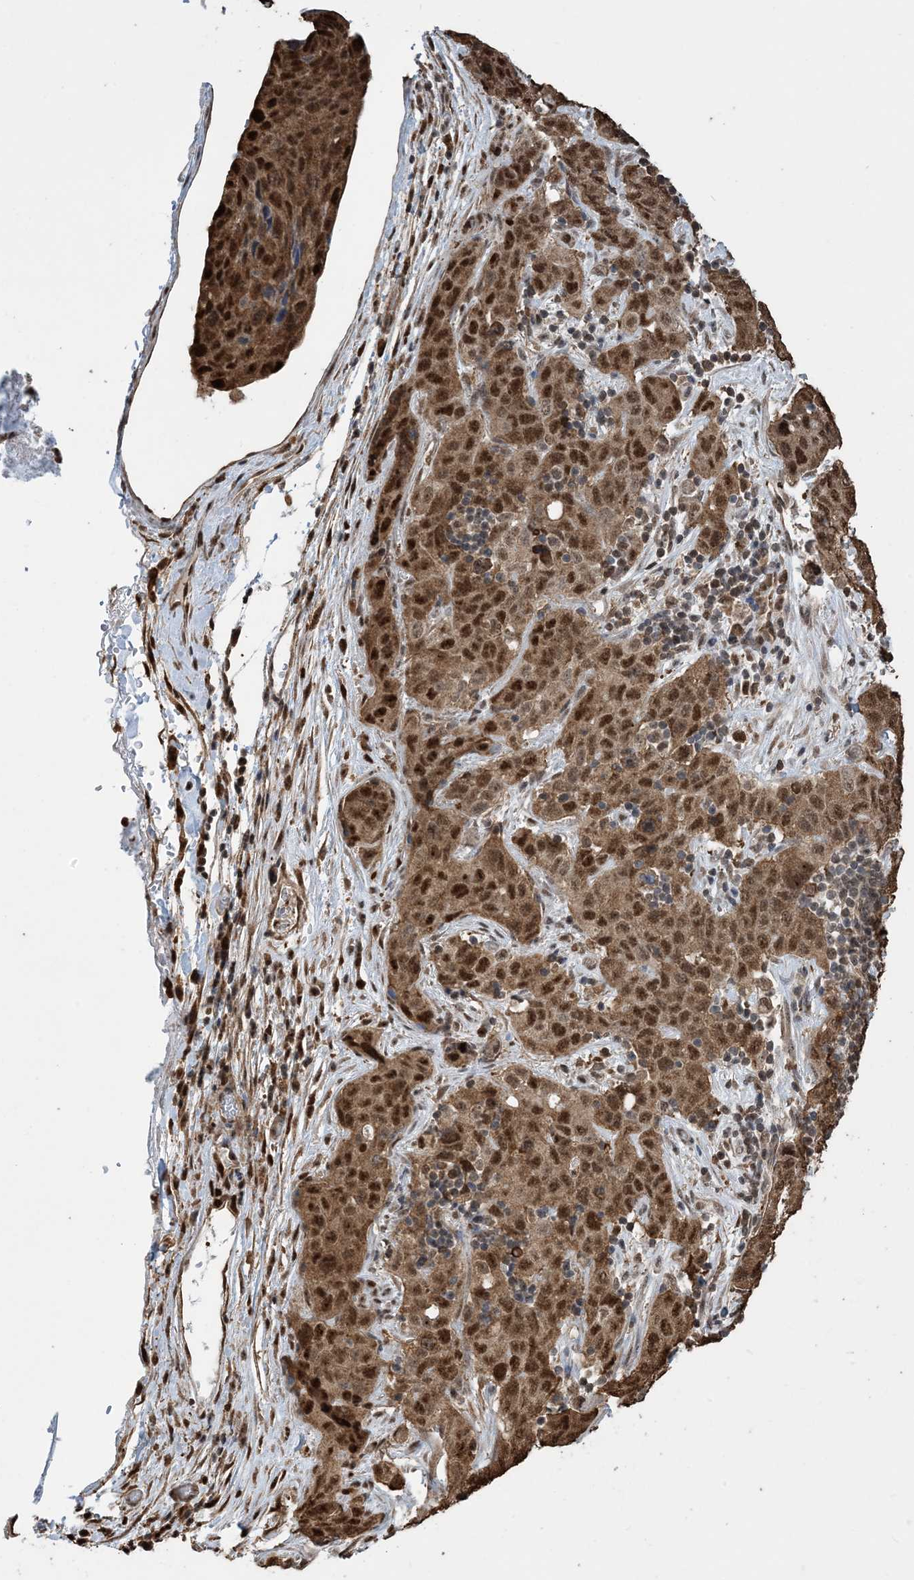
{"staining": {"intensity": "strong", "quantity": ">75%", "location": "cytoplasmic/membranous,nuclear"}, "tissue": "stomach cancer", "cell_type": "Tumor cells", "image_type": "cancer", "snomed": [{"axis": "morphology", "description": "Normal tissue, NOS"}, {"axis": "morphology", "description": "Adenocarcinoma, NOS"}, {"axis": "topography", "description": "Lymph node"}, {"axis": "topography", "description": "Stomach"}], "caption": "DAB immunohistochemical staining of human stomach adenocarcinoma displays strong cytoplasmic/membranous and nuclear protein staining in approximately >75% of tumor cells.", "gene": "HSPA1A", "patient": {"sex": "male", "age": 48}}